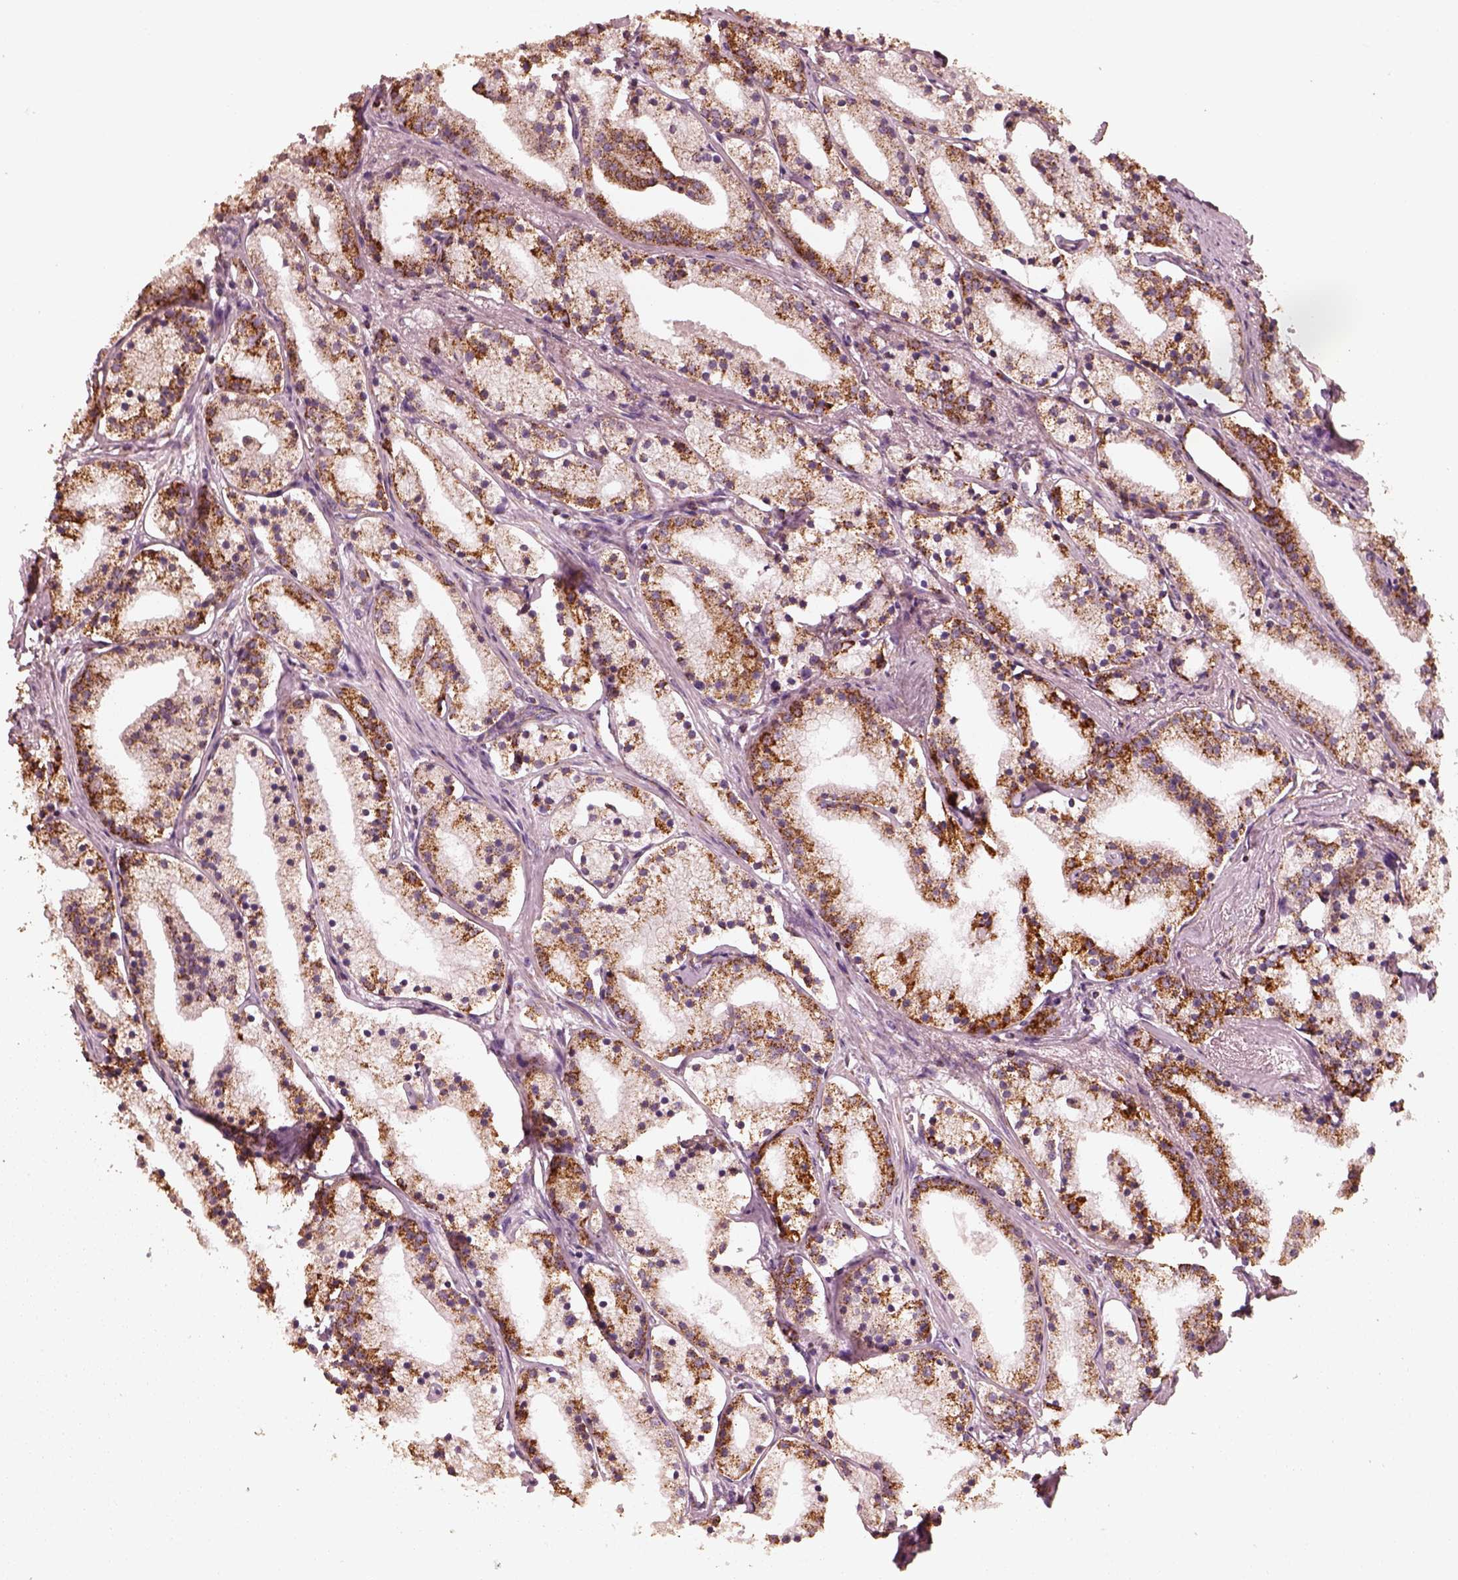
{"staining": {"intensity": "strong", "quantity": ">75%", "location": "cytoplasmic/membranous"}, "tissue": "prostate cancer", "cell_type": "Tumor cells", "image_type": "cancer", "snomed": [{"axis": "morphology", "description": "Adenocarcinoma, NOS"}, {"axis": "topography", "description": "Prostate"}], "caption": "A micrograph of human prostate cancer stained for a protein exhibits strong cytoplasmic/membranous brown staining in tumor cells.", "gene": "ENTPD6", "patient": {"sex": "male", "age": 69}}